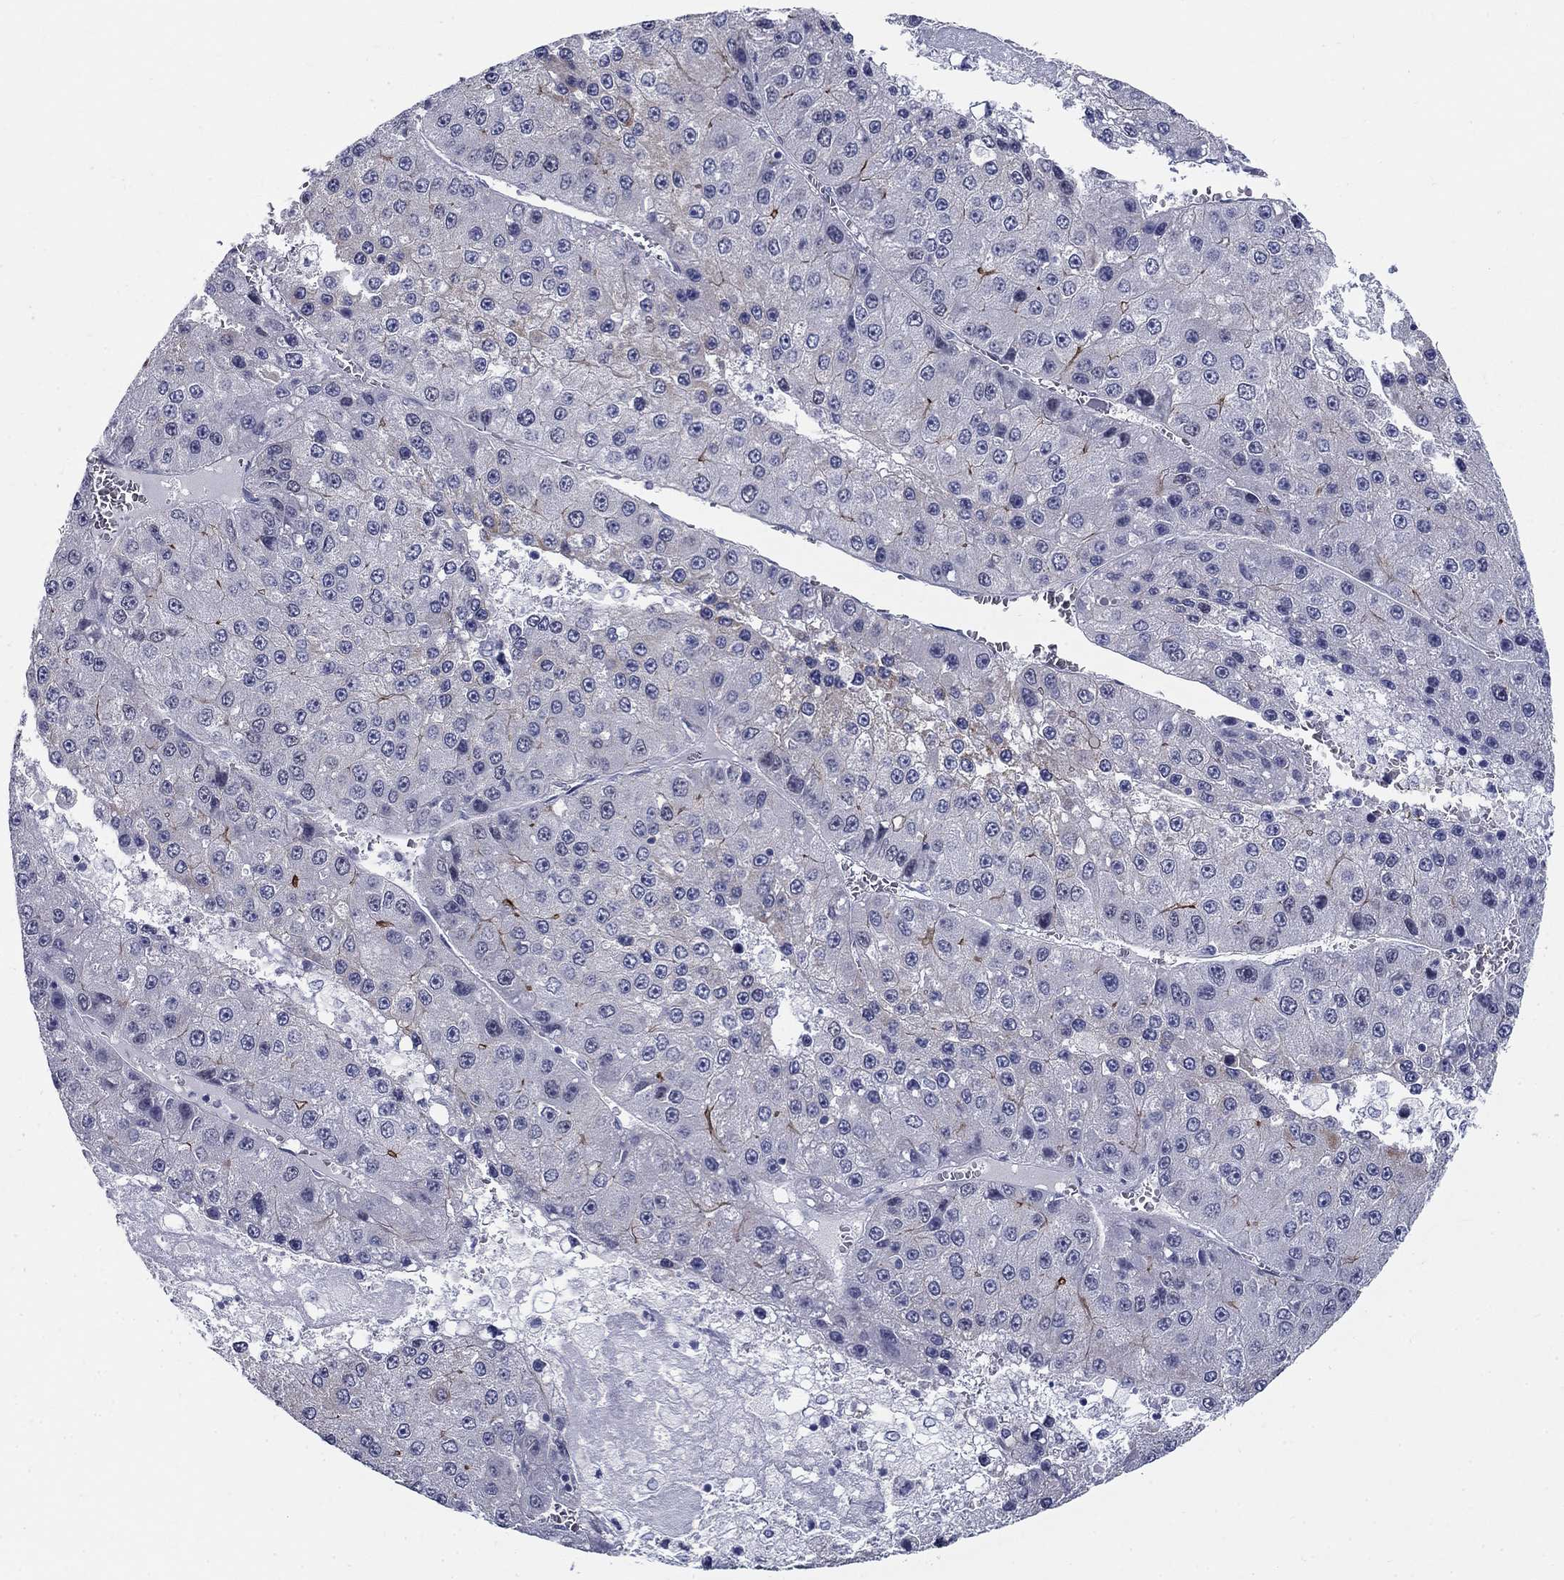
{"staining": {"intensity": "moderate", "quantity": "<25%", "location": "cytoplasmic/membranous"}, "tissue": "liver cancer", "cell_type": "Tumor cells", "image_type": "cancer", "snomed": [{"axis": "morphology", "description": "Carcinoma, Hepatocellular, NOS"}, {"axis": "topography", "description": "Liver"}], "caption": "DAB immunohistochemical staining of liver hepatocellular carcinoma demonstrates moderate cytoplasmic/membranous protein expression in about <25% of tumor cells. Using DAB (brown) and hematoxylin (blue) stains, captured at high magnification using brightfield microscopy.", "gene": "C4orf19", "patient": {"sex": "female", "age": 73}}